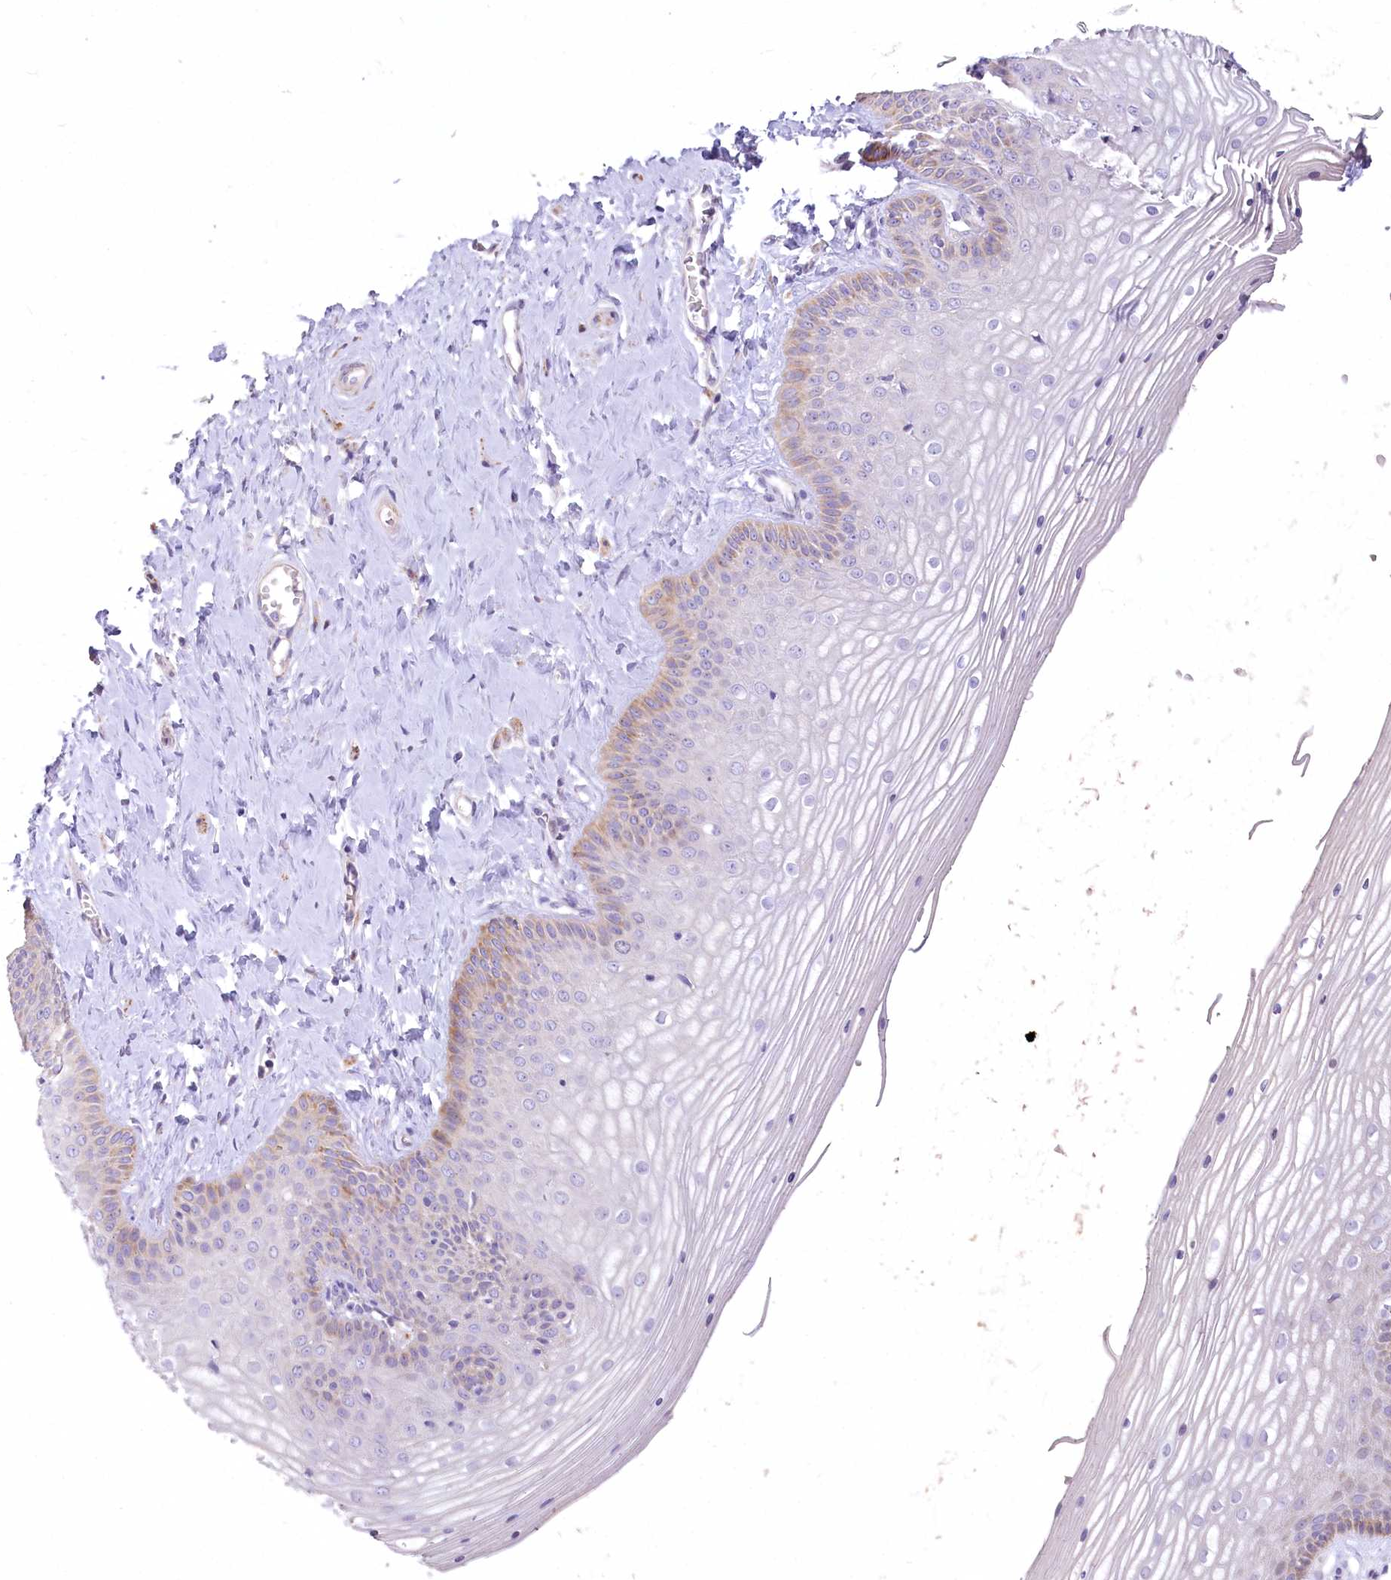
{"staining": {"intensity": "moderate", "quantity": "<25%", "location": "cytoplasmic/membranous"}, "tissue": "vagina", "cell_type": "Squamous epithelial cells", "image_type": "normal", "snomed": [{"axis": "morphology", "description": "Normal tissue, NOS"}, {"axis": "topography", "description": "Vagina"}, {"axis": "topography", "description": "Cervix"}], "caption": "Immunohistochemical staining of benign human vagina demonstrates low levels of moderate cytoplasmic/membranous staining in approximately <25% of squamous epithelial cells. (Stains: DAB in brown, nuclei in blue, Microscopy: brightfield microscopy at high magnification).", "gene": "ANGPTL3", "patient": {"sex": "female", "age": 40}}